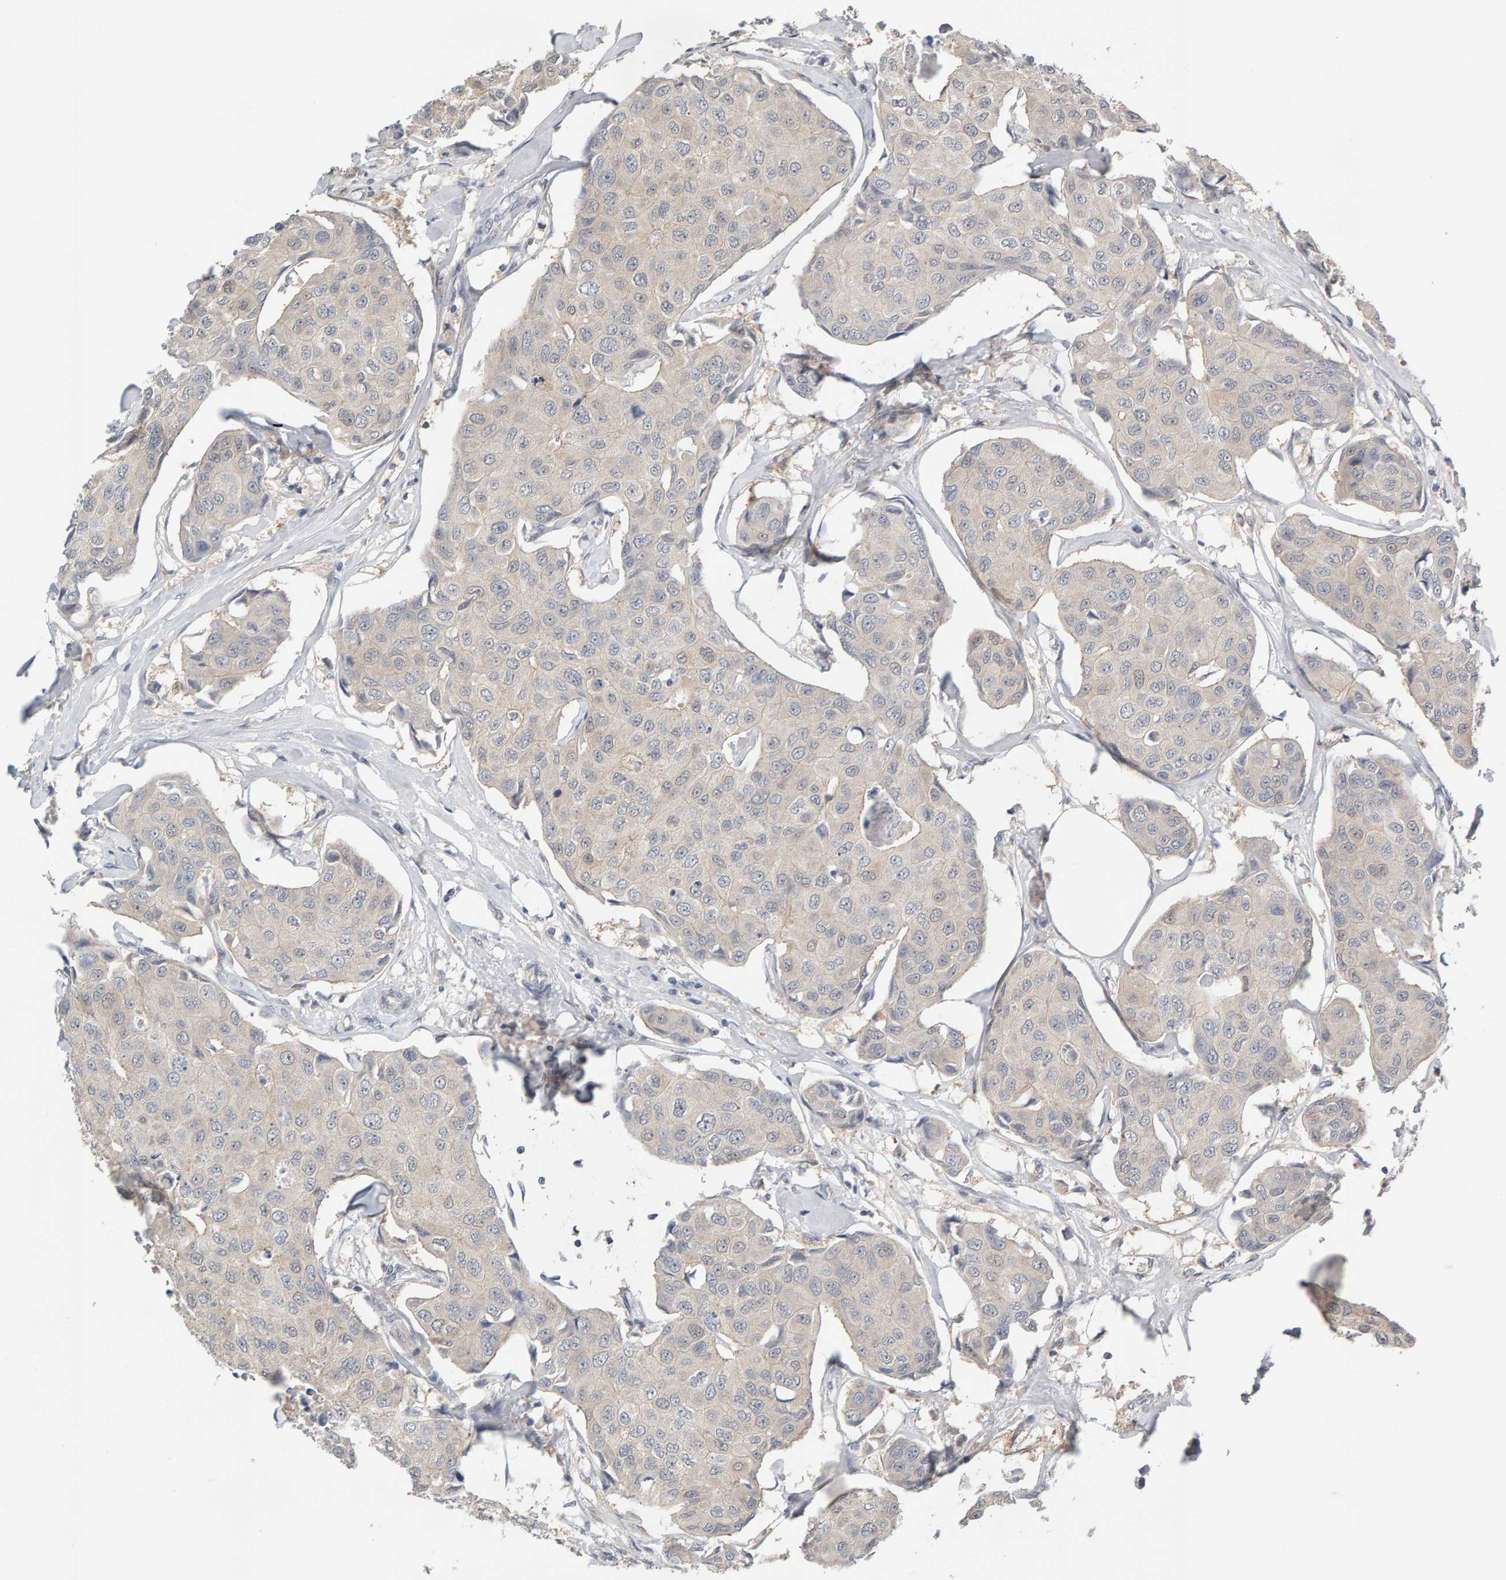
{"staining": {"intensity": "negative", "quantity": "none", "location": "none"}, "tissue": "breast cancer", "cell_type": "Tumor cells", "image_type": "cancer", "snomed": [{"axis": "morphology", "description": "Duct carcinoma"}, {"axis": "topography", "description": "Breast"}], "caption": "Protein analysis of breast cancer shows no significant expression in tumor cells. Brightfield microscopy of immunohistochemistry (IHC) stained with DAB (3,3'-diaminobenzidine) (brown) and hematoxylin (blue), captured at high magnification.", "gene": "GFUS", "patient": {"sex": "female", "age": 80}}